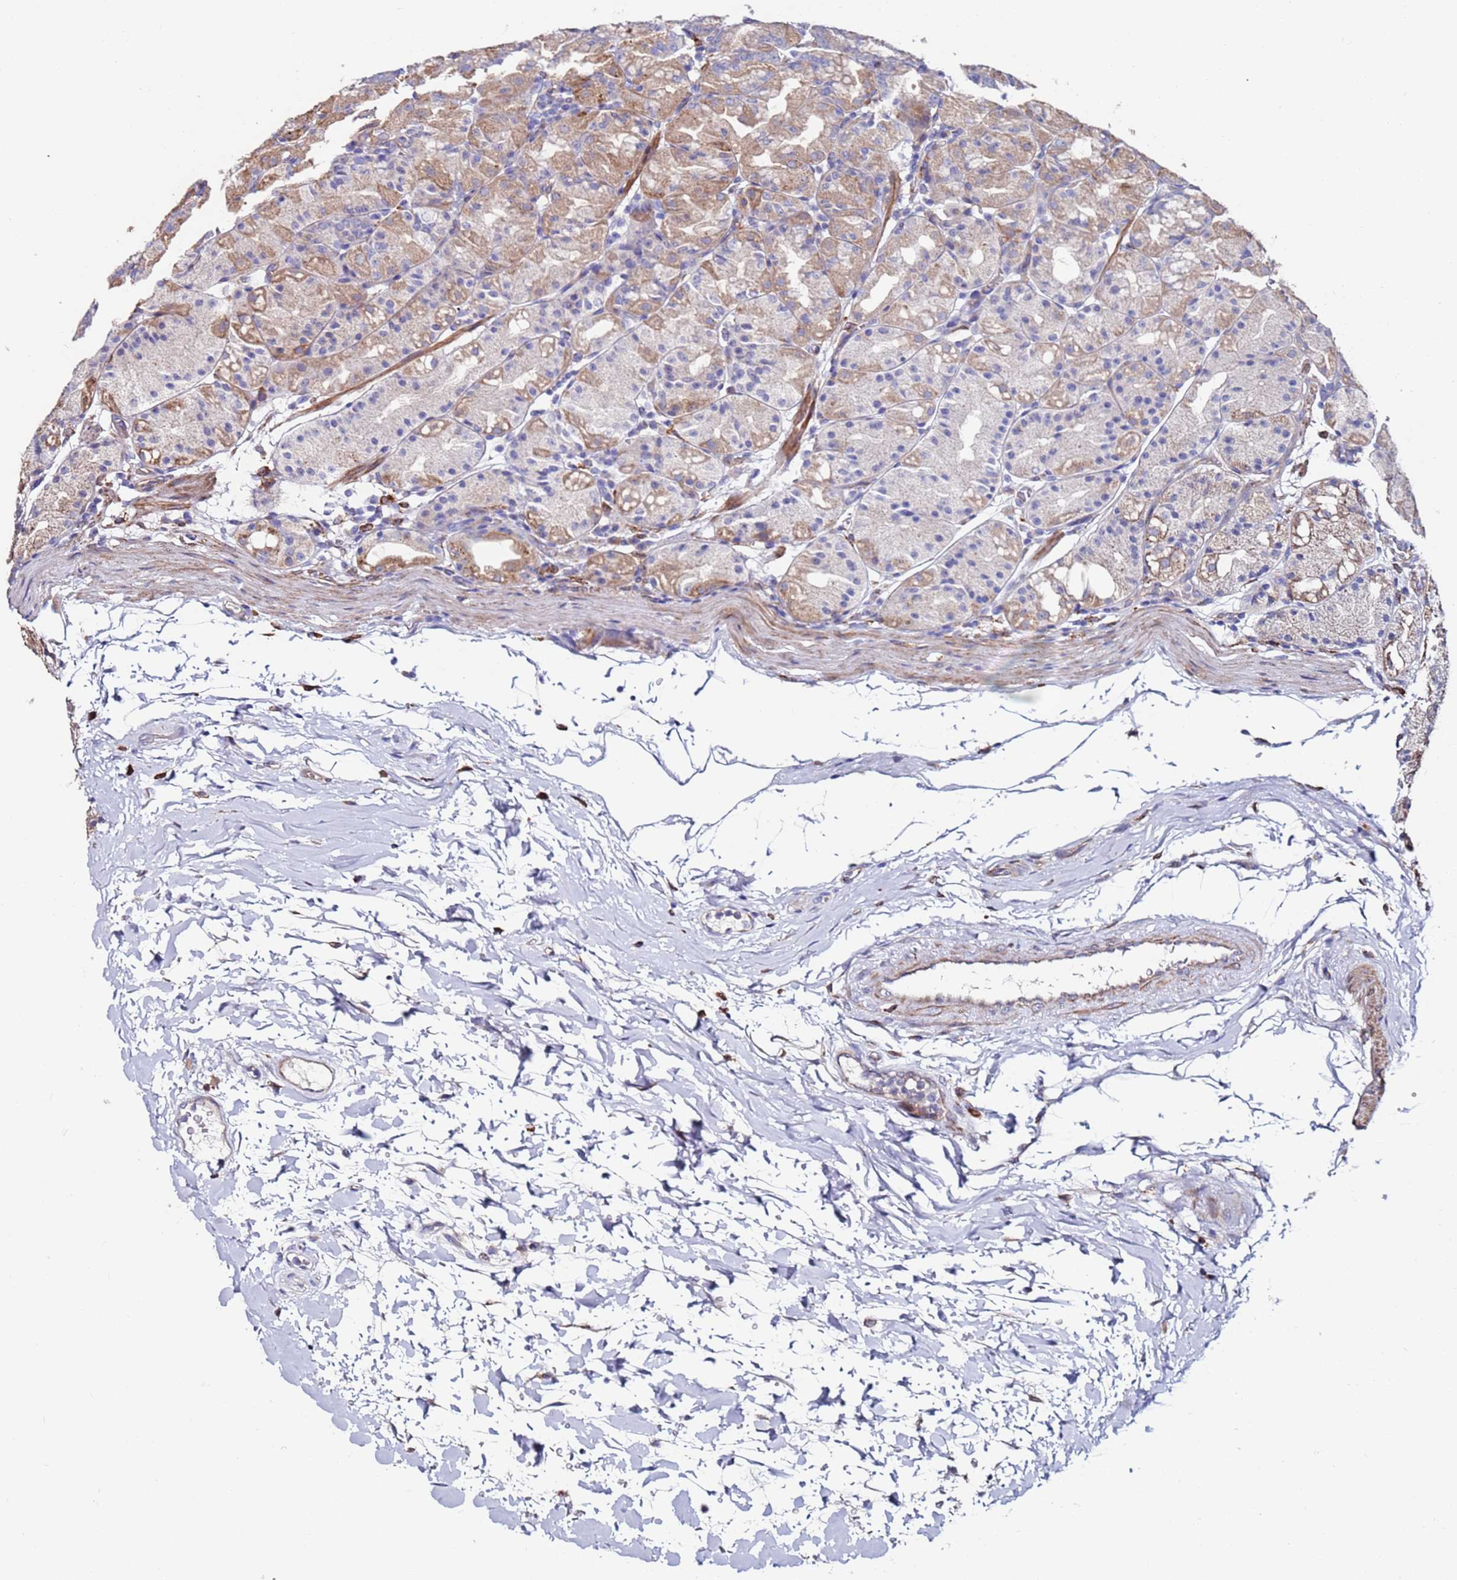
{"staining": {"intensity": "moderate", "quantity": "<25%", "location": "cytoplasmic/membranous"}, "tissue": "stomach", "cell_type": "Glandular cells", "image_type": "normal", "snomed": [{"axis": "morphology", "description": "Normal tissue, NOS"}, {"axis": "topography", "description": "Stomach, upper"}], "caption": "A brown stain labels moderate cytoplasmic/membranous positivity of a protein in glandular cells of normal stomach. Using DAB (brown) and hematoxylin (blue) stains, captured at high magnification using brightfield microscopy.", "gene": "GREB1L", "patient": {"sex": "male", "age": 48}}